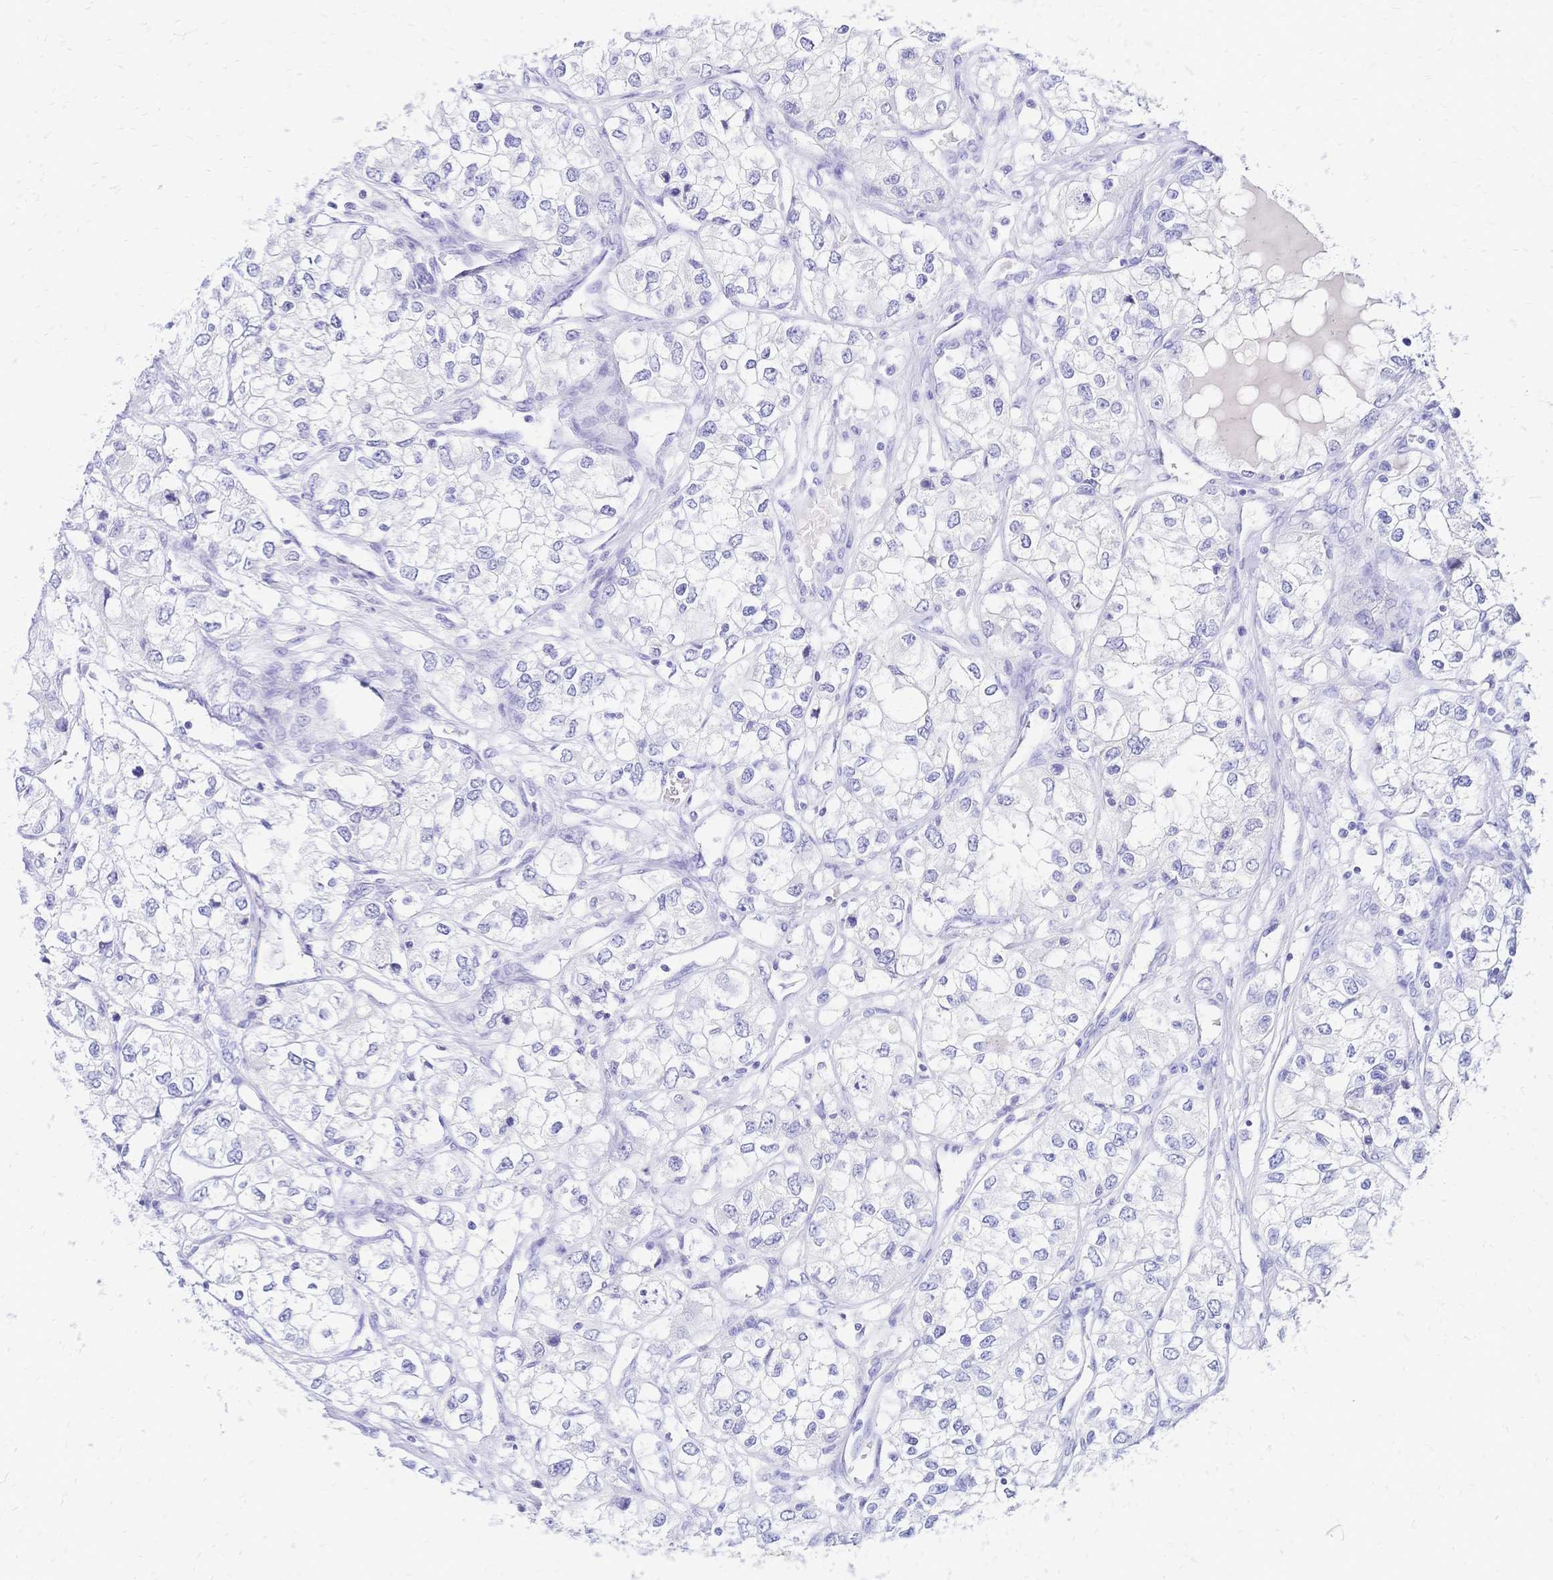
{"staining": {"intensity": "negative", "quantity": "none", "location": "none"}, "tissue": "renal cancer", "cell_type": "Tumor cells", "image_type": "cancer", "snomed": [{"axis": "morphology", "description": "Adenocarcinoma, NOS"}, {"axis": "topography", "description": "Kidney"}], "caption": "Immunohistochemistry image of neoplastic tissue: human renal cancer (adenocarcinoma) stained with DAB reveals no significant protein expression in tumor cells.", "gene": "FA2H", "patient": {"sex": "female", "age": 59}}